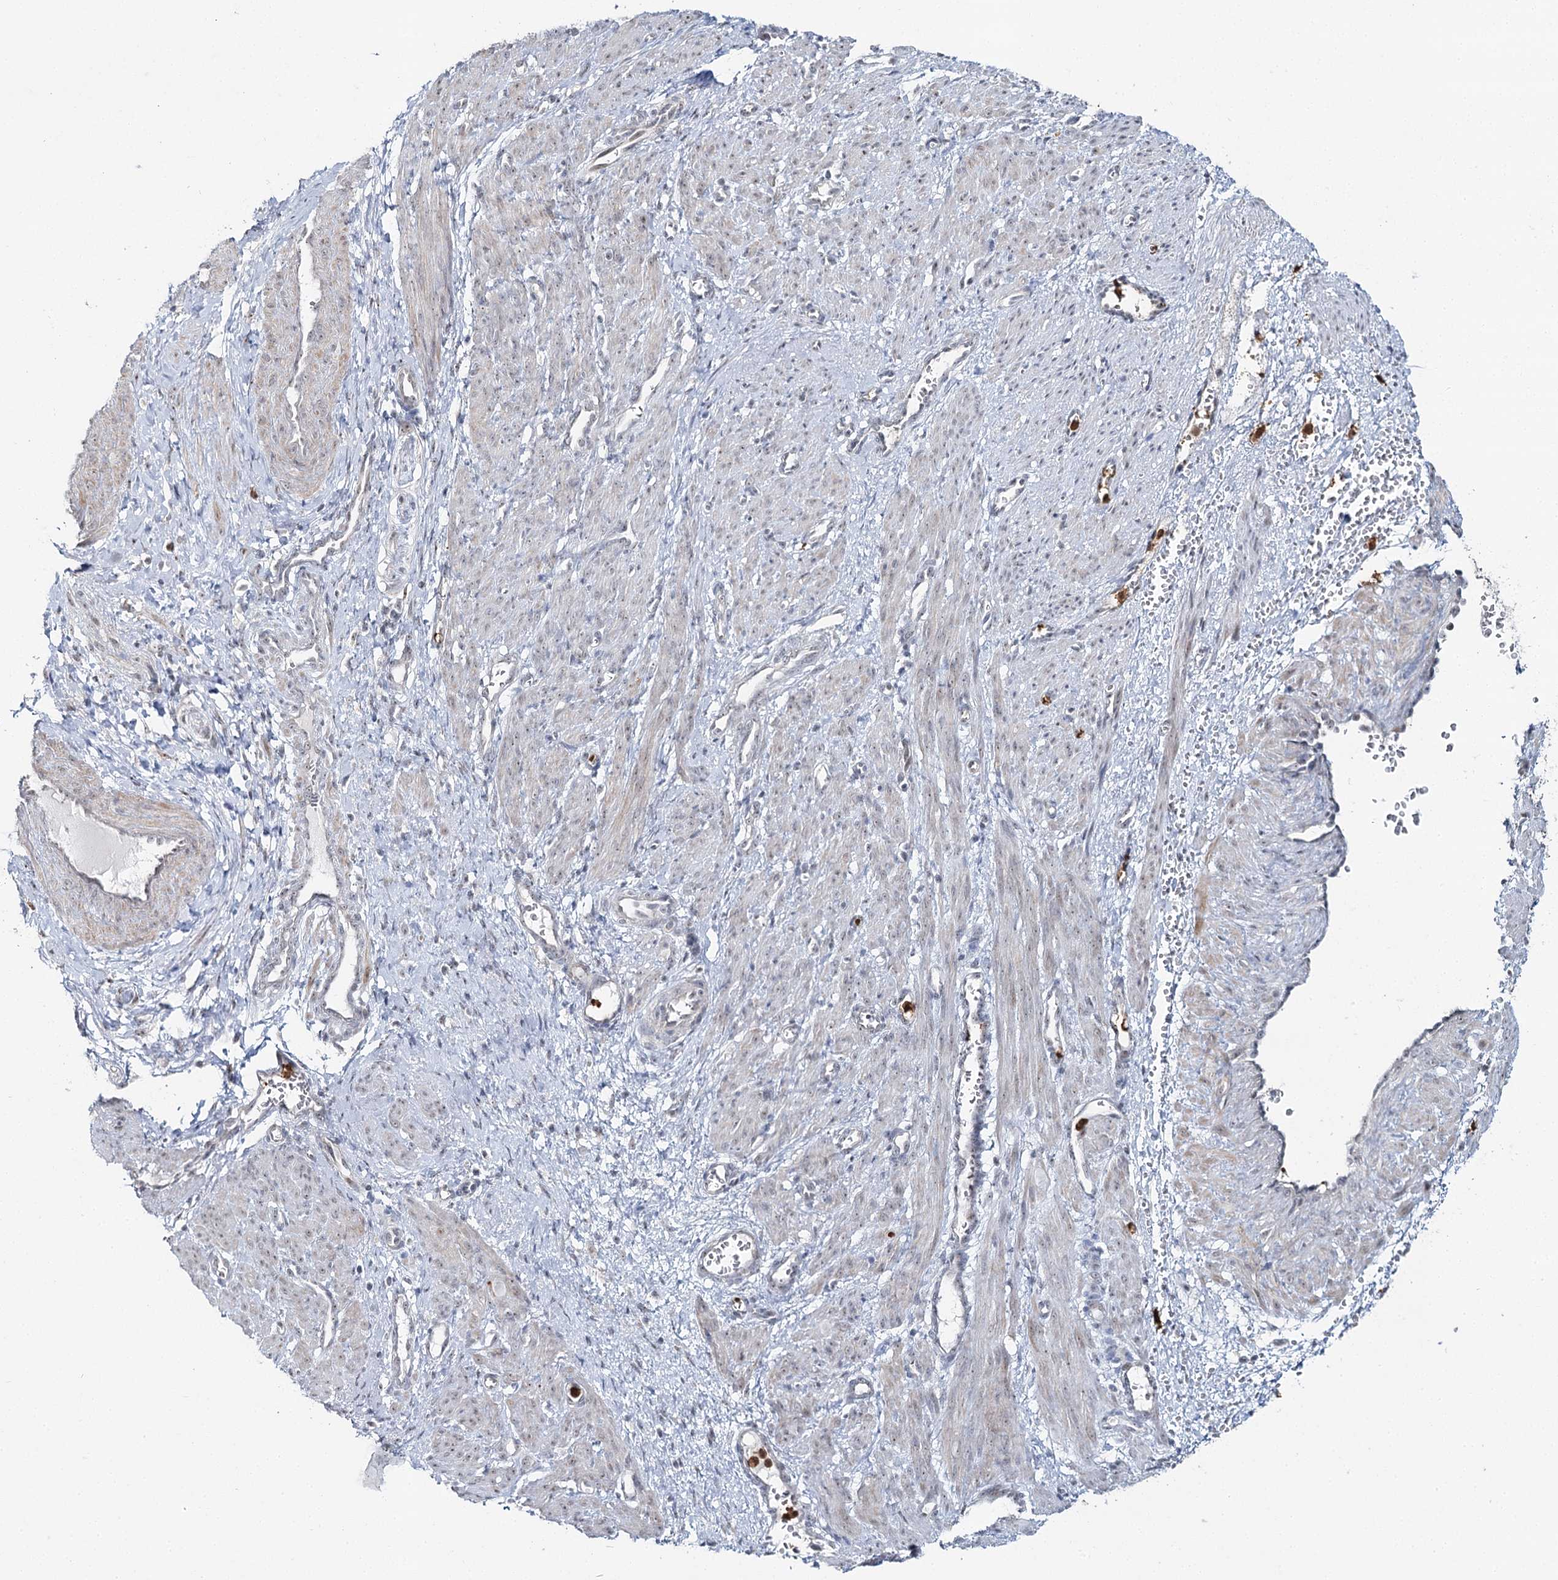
{"staining": {"intensity": "weak", "quantity": "25%-75%", "location": "cytoplasmic/membranous"}, "tissue": "smooth muscle", "cell_type": "Smooth muscle cells", "image_type": "normal", "snomed": [{"axis": "morphology", "description": "Normal tissue, NOS"}, {"axis": "topography", "description": "Endometrium"}], "caption": "Immunohistochemical staining of normal smooth muscle shows 25%-75% levels of weak cytoplasmic/membranous protein expression in approximately 25%-75% of smooth muscle cells. (DAB IHC, brown staining for protein, blue staining for nuclei).", "gene": "ATAD1", "patient": {"sex": "female", "age": 33}}